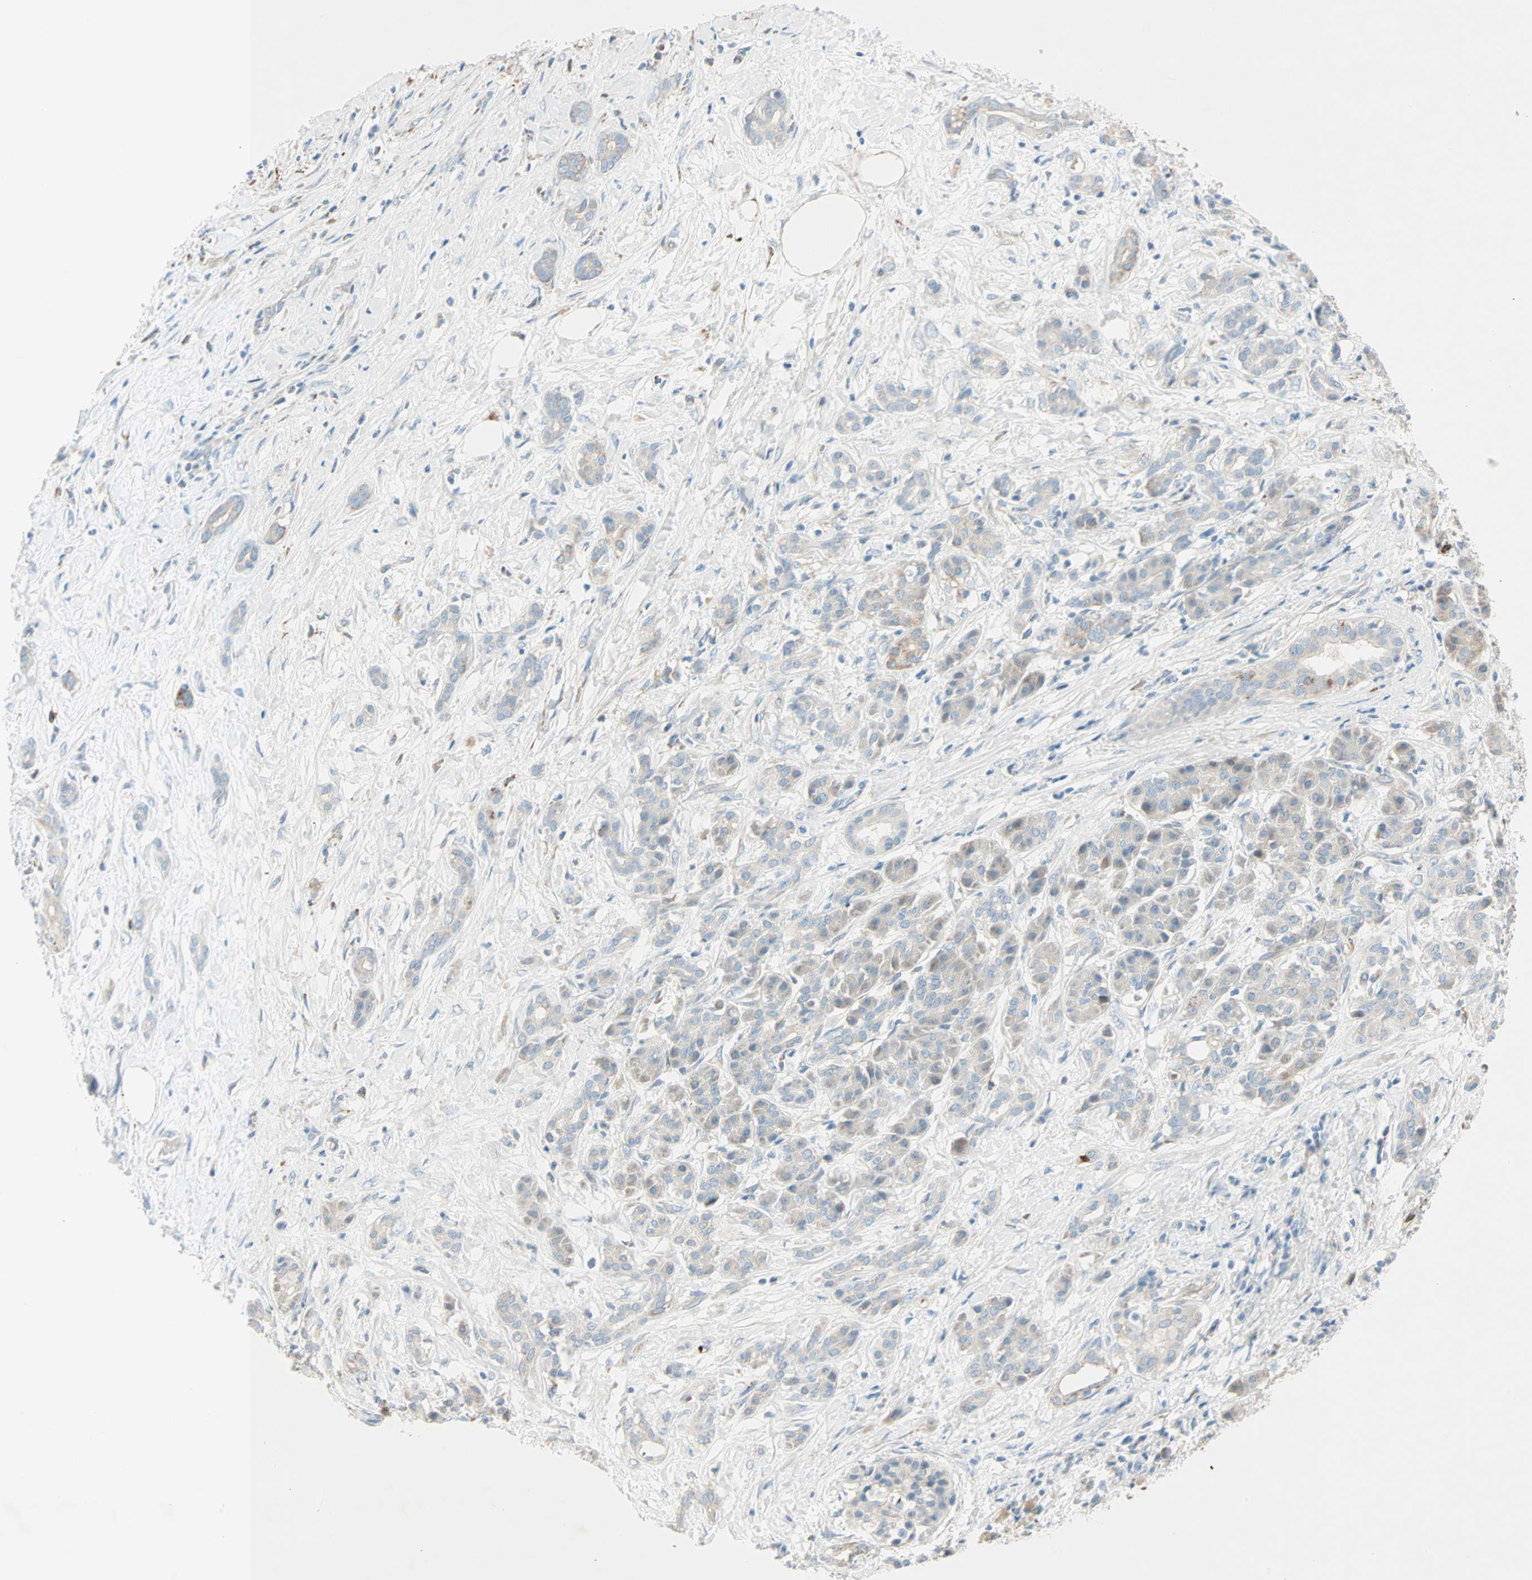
{"staining": {"intensity": "weak", "quantity": ">75%", "location": "cytoplasmic/membranous"}, "tissue": "pancreatic cancer", "cell_type": "Tumor cells", "image_type": "cancer", "snomed": [{"axis": "morphology", "description": "Adenocarcinoma, NOS"}, {"axis": "topography", "description": "Pancreas"}], "caption": "Protein expression analysis of pancreatic cancer (adenocarcinoma) demonstrates weak cytoplasmic/membranous positivity in about >75% of tumor cells.", "gene": "LY6G6F", "patient": {"sex": "male", "age": 41}}